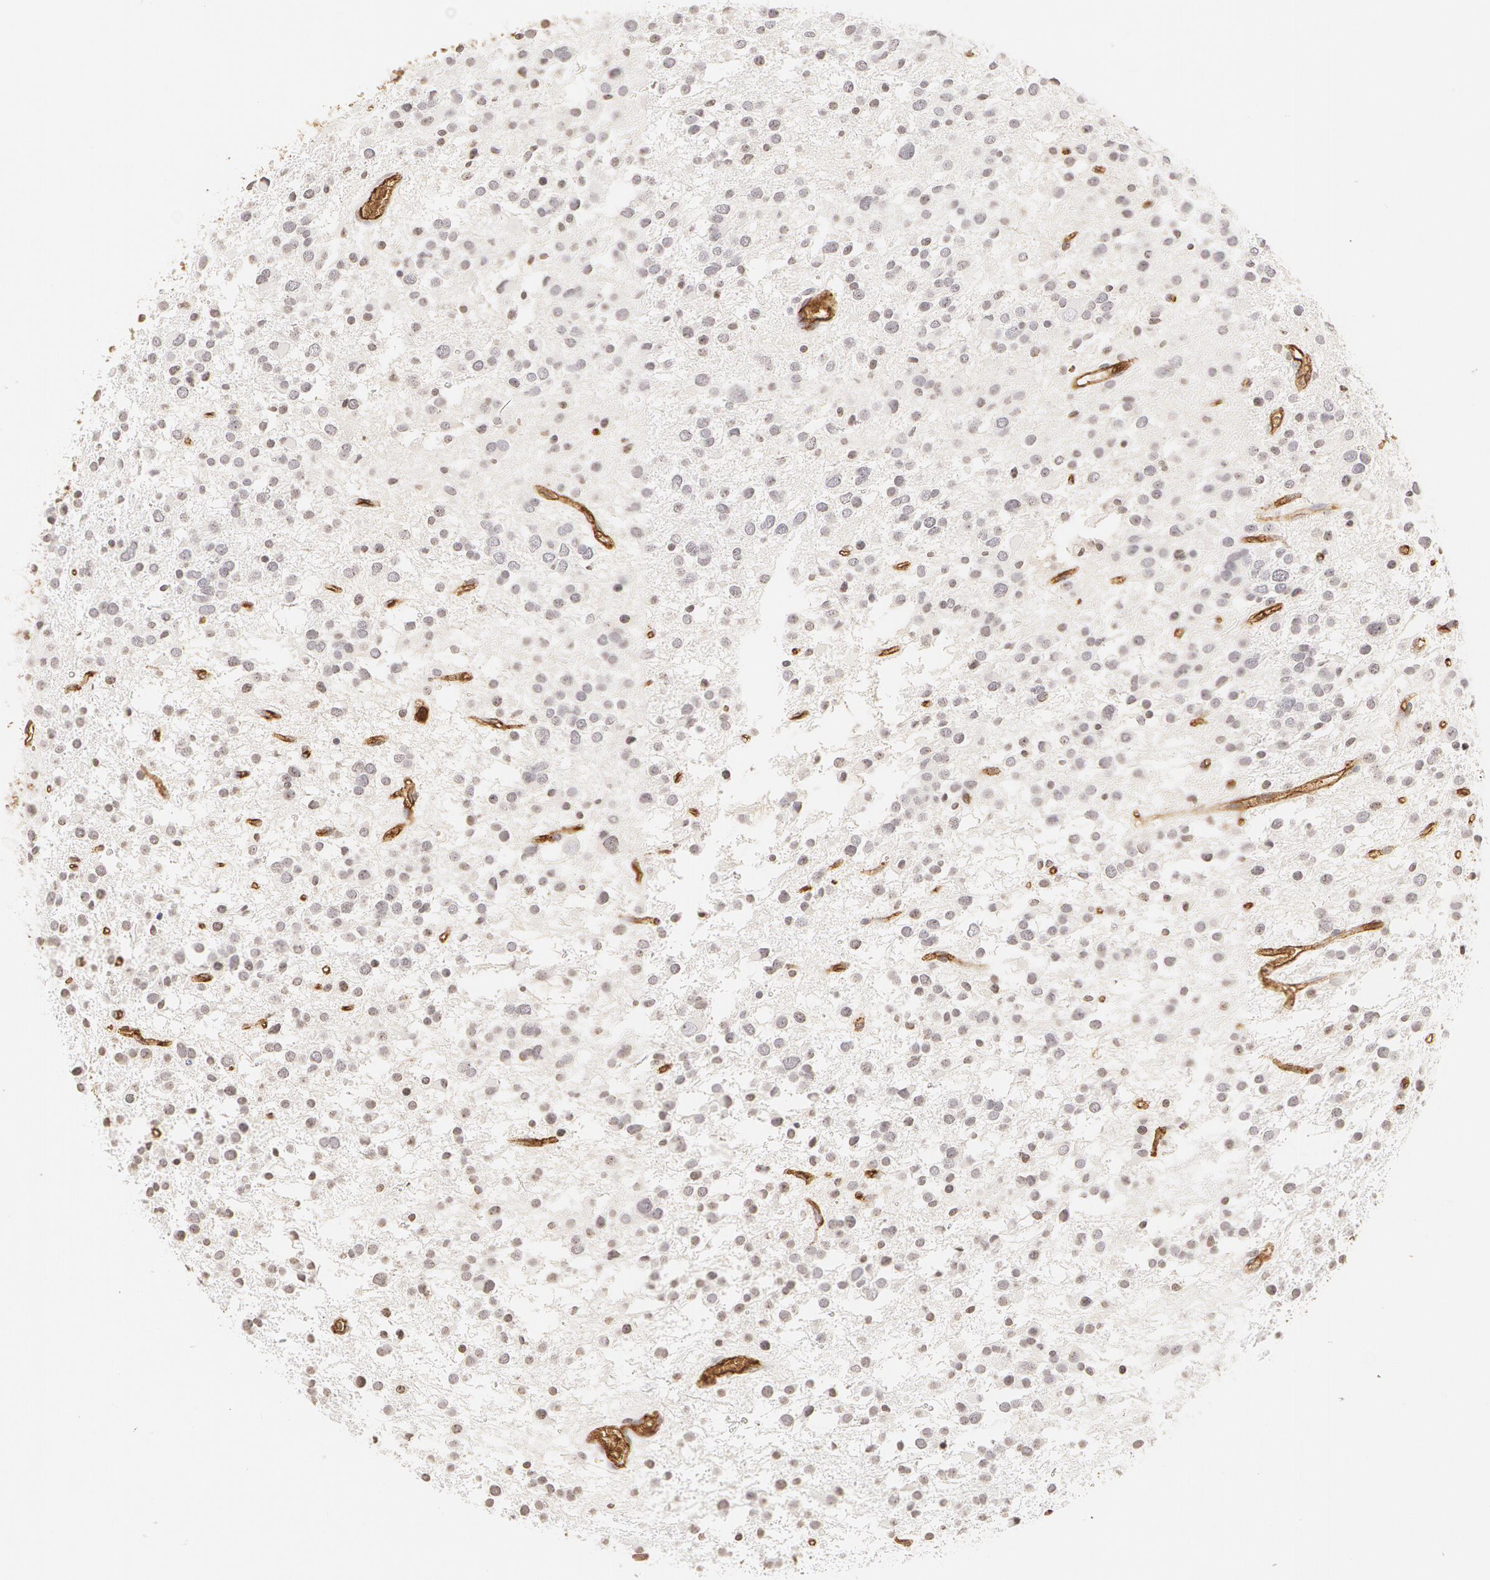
{"staining": {"intensity": "negative", "quantity": "none", "location": "none"}, "tissue": "glioma", "cell_type": "Tumor cells", "image_type": "cancer", "snomed": [{"axis": "morphology", "description": "Glioma, malignant, Low grade"}, {"axis": "topography", "description": "Brain"}], "caption": "Immunohistochemical staining of glioma shows no significant positivity in tumor cells.", "gene": "VWF", "patient": {"sex": "female", "age": 36}}